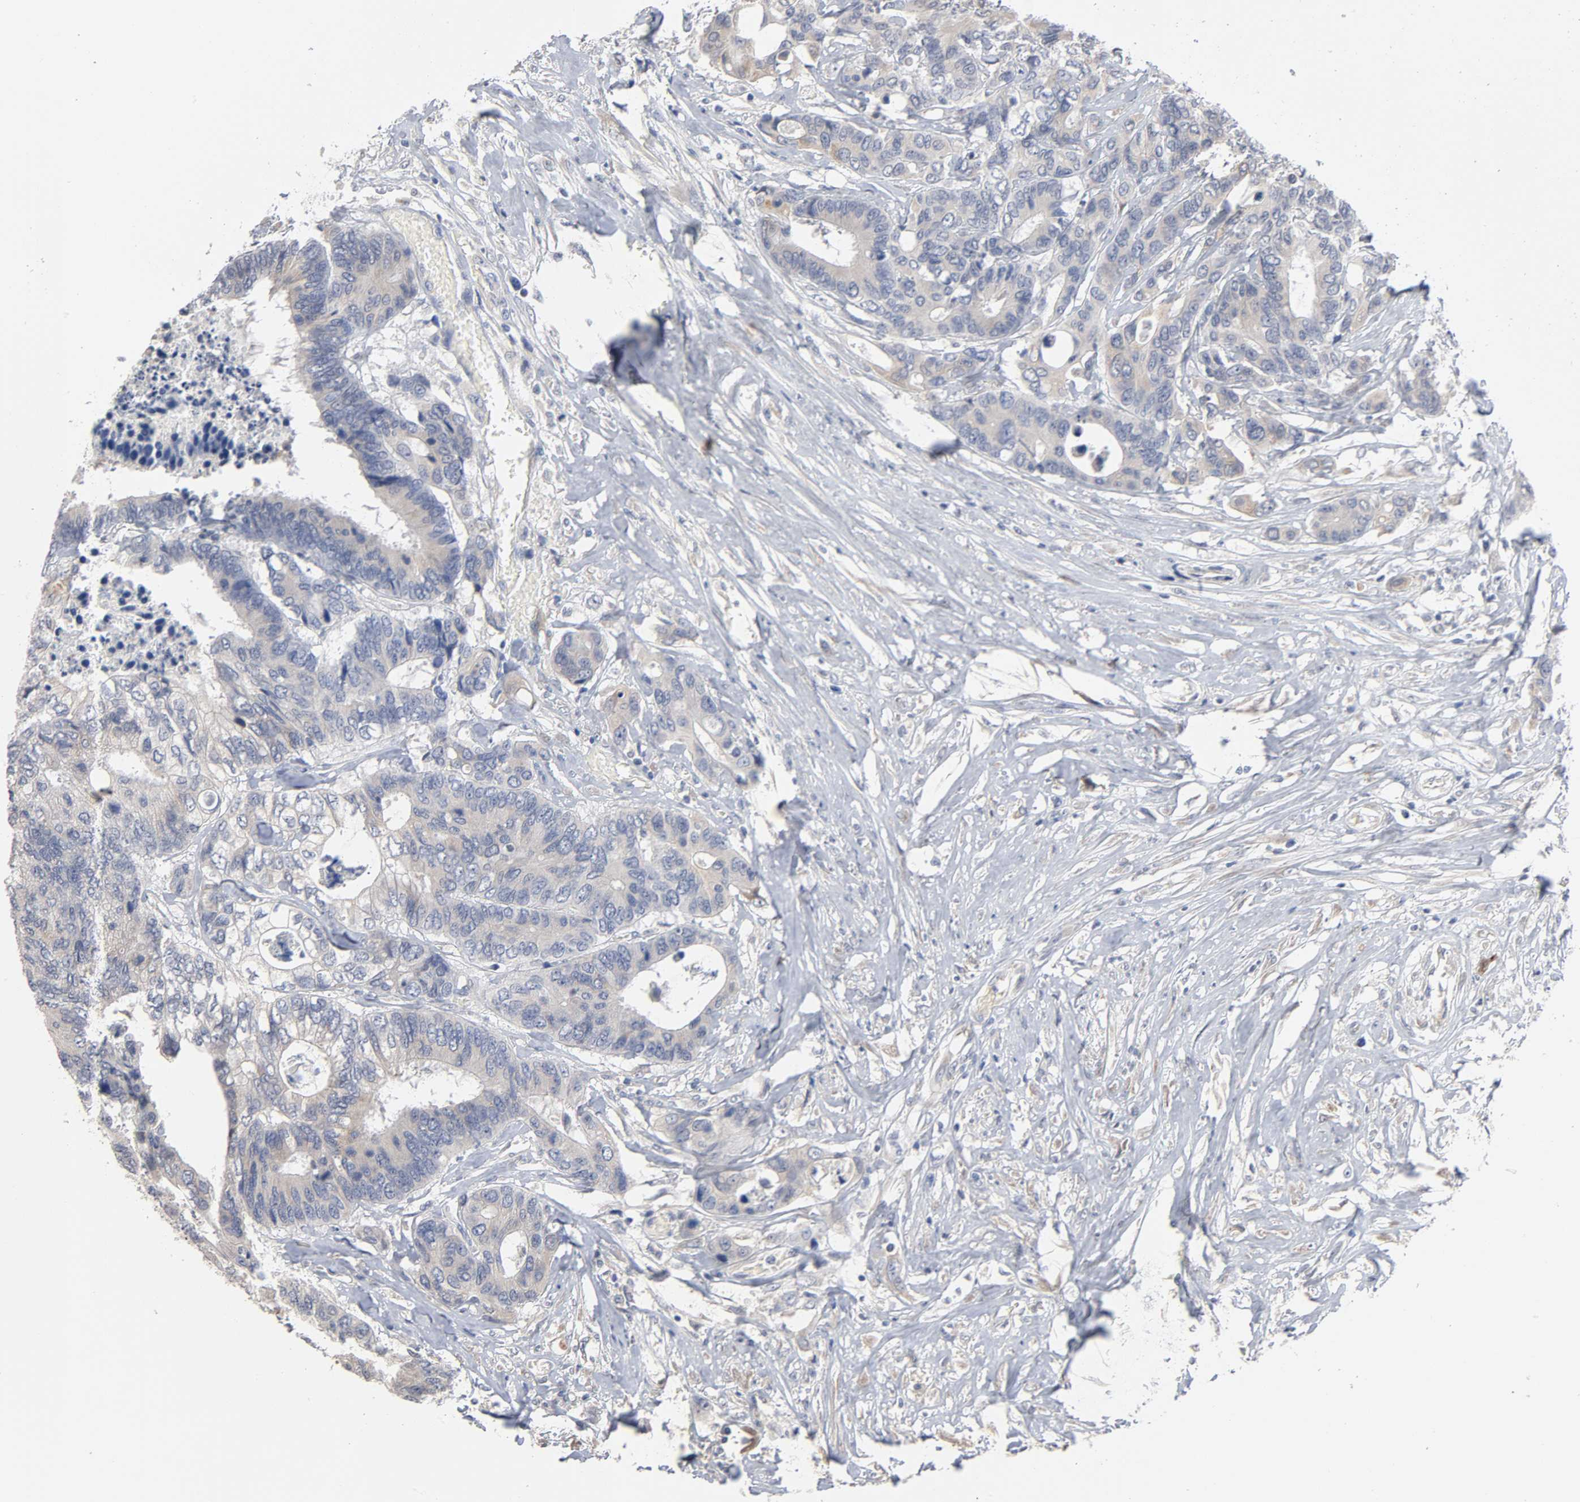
{"staining": {"intensity": "weak", "quantity": ">75%", "location": "cytoplasmic/membranous"}, "tissue": "colorectal cancer", "cell_type": "Tumor cells", "image_type": "cancer", "snomed": [{"axis": "morphology", "description": "Adenocarcinoma, NOS"}, {"axis": "topography", "description": "Rectum"}], "caption": "Immunohistochemistry (IHC) (DAB) staining of human colorectal cancer displays weak cytoplasmic/membranous protein expression in about >75% of tumor cells.", "gene": "AK7", "patient": {"sex": "male", "age": 55}}